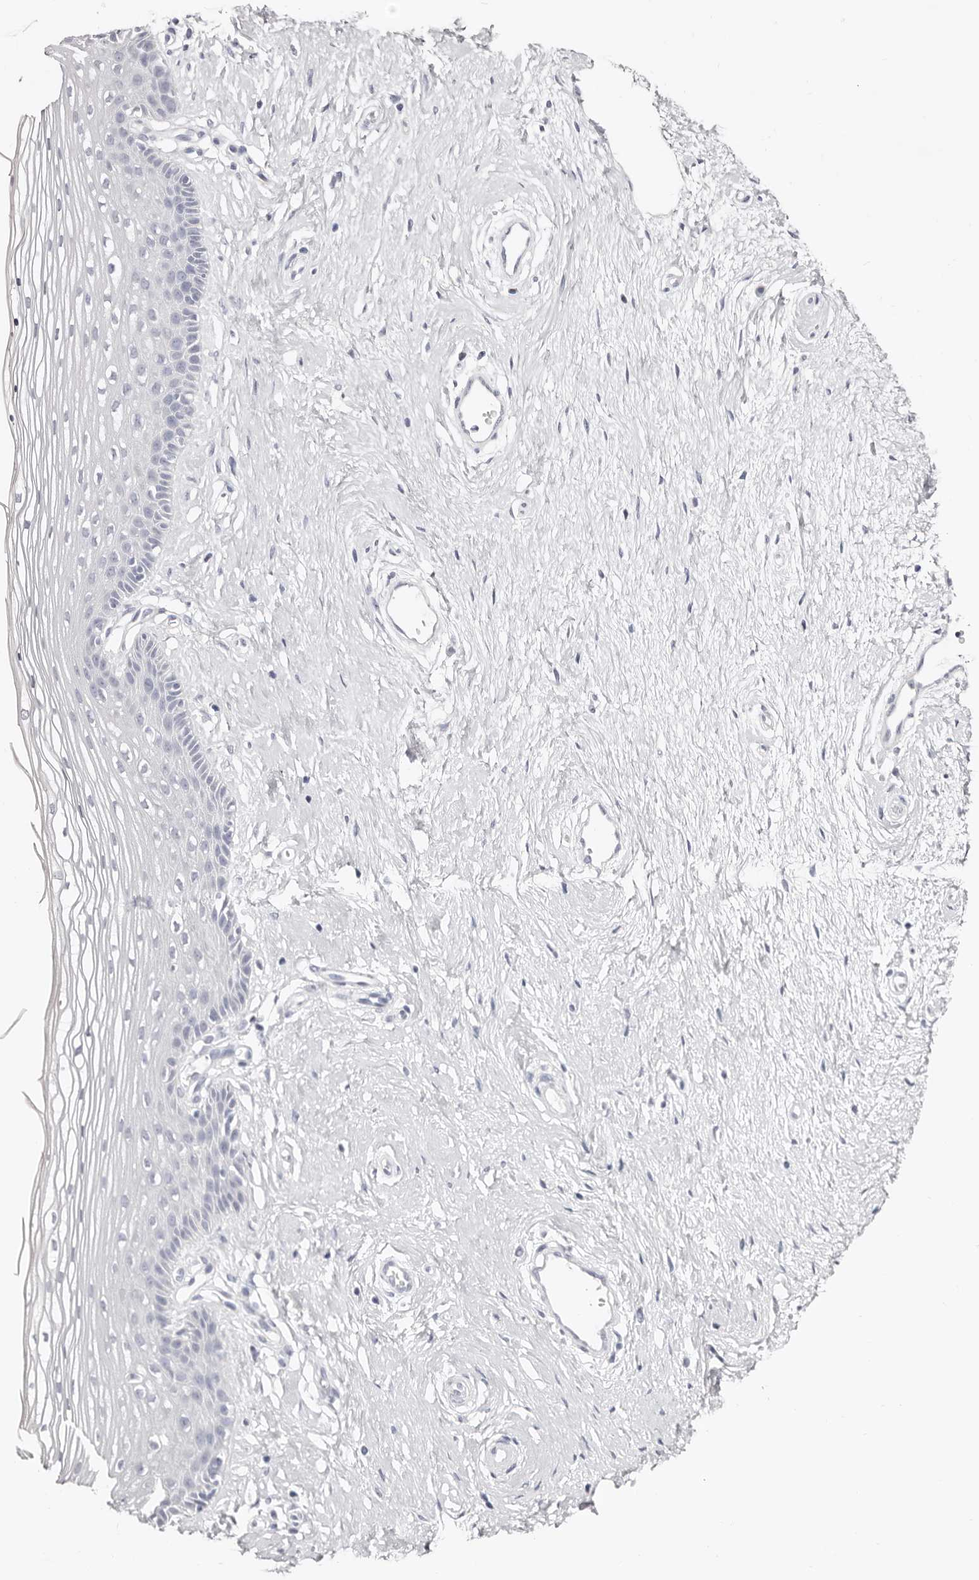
{"staining": {"intensity": "negative", "quantity": "none", "location": "none"}, "tissue": "vagina", "cell_type": "Squamous epithelial cells", "image_type": "normal", "snomed": [{"axis": "morphology", "description": "Normal tissue, NOS"}, {"axis": "topography", "description": "Vagina"}], "caption": "DAB (3,3'-diaminobenzidine) immunohistochemical staining of normal vagina demonstrates no significant positivity in squamous epithelial cells.", "gene": "AKNAD1", "patient": {"sex": "female", "age": 46}}